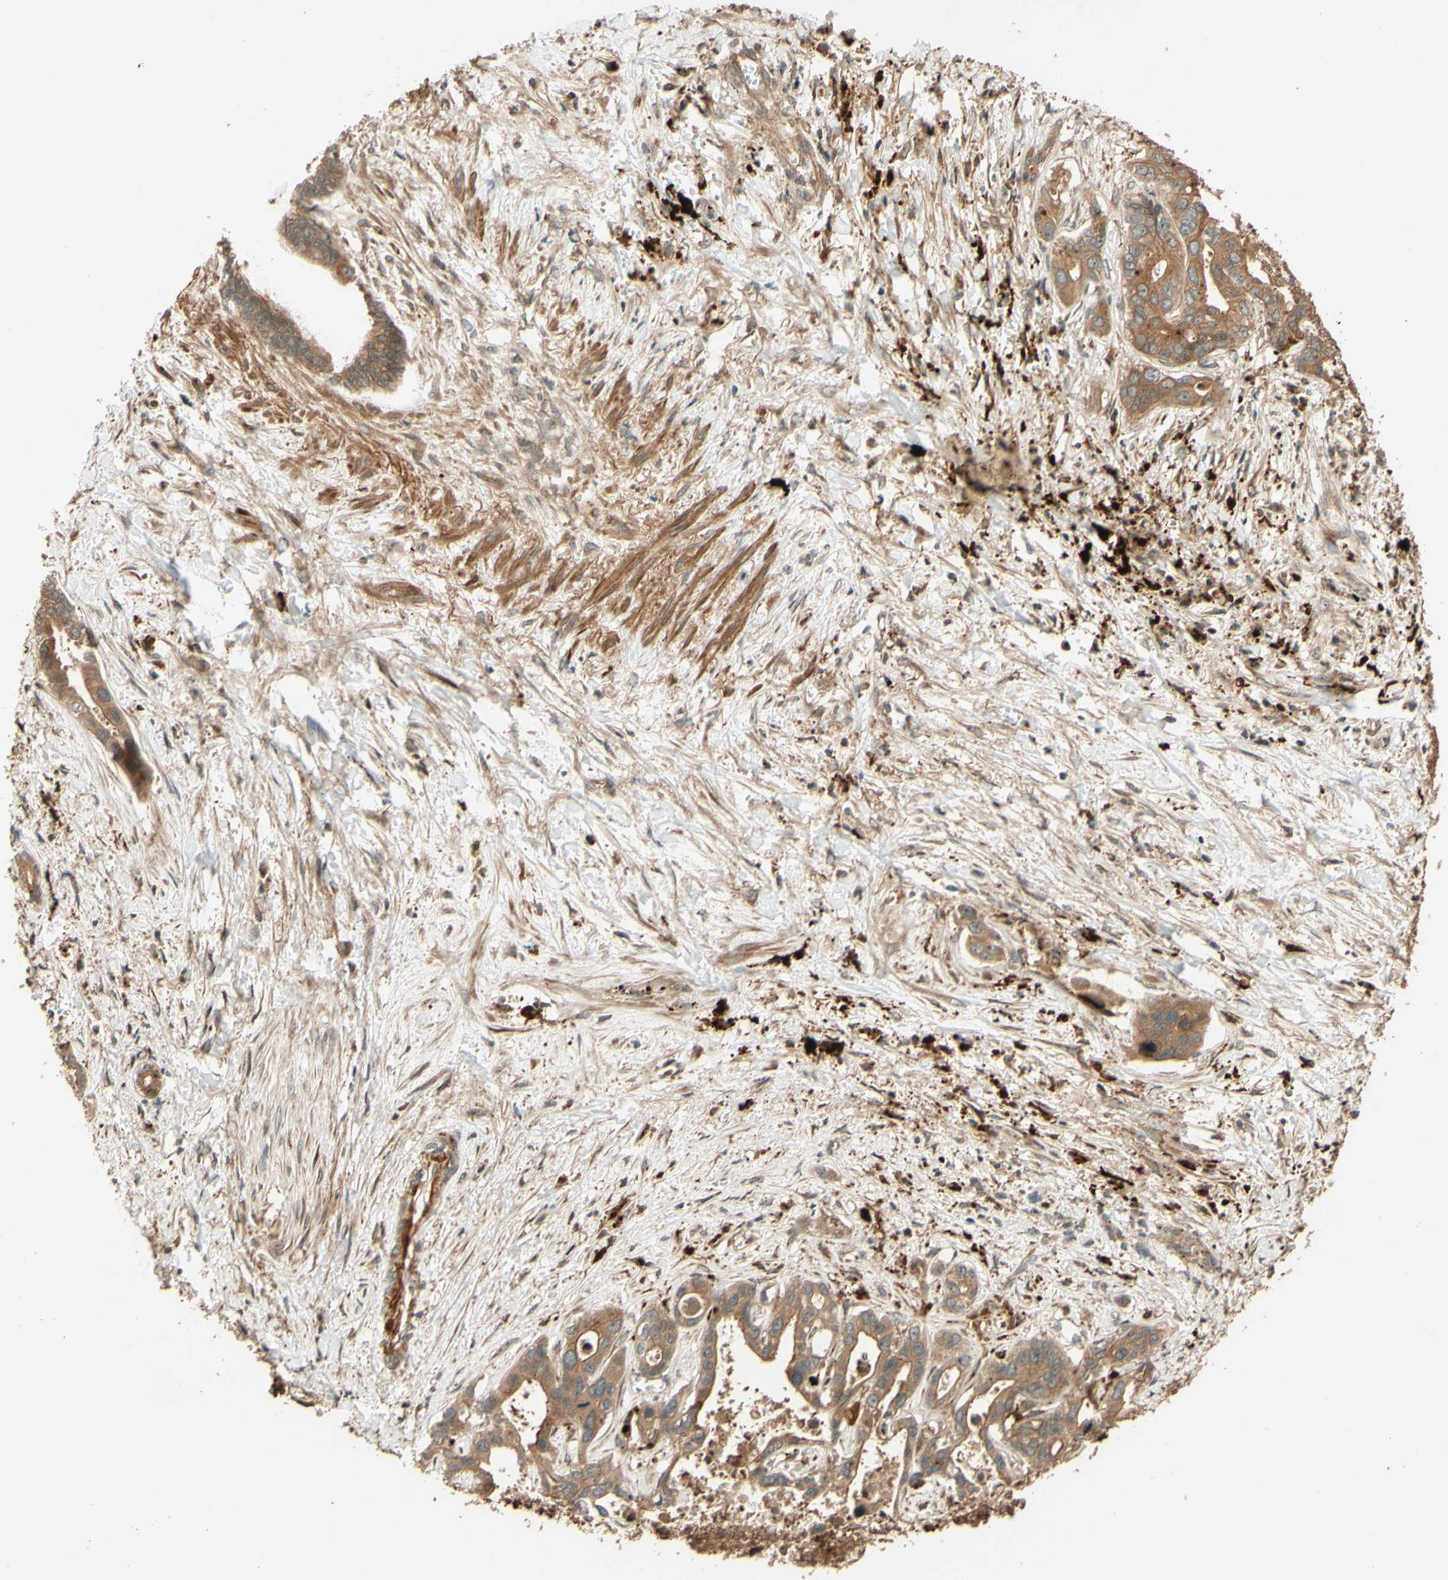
{"staining": {"intensity": "moderate", "quantity": ">75%", "location": "cytoplasmic/membranous"}, "tissue": "liver cancer", "cell_type": "Tumor cells", "image_type": "cancer", "snomed": [{"axis": "morphology", "description": "Cholangiocarcinoma"}, {"axis": "topography", "description": "Liver"}], "caption": "DAB (3,3'-diaminobenzidine) immunohistochemical staining of liver cholangiocarcinoma reveals moderate cytoplasmic/membranous protein positivity in approximately >75% of tumor cells. (Brightfield microscopy of DAB IHC at high magnification).", "gene": "RNF19A", "patient": {"sex": "female", "age": 65}}